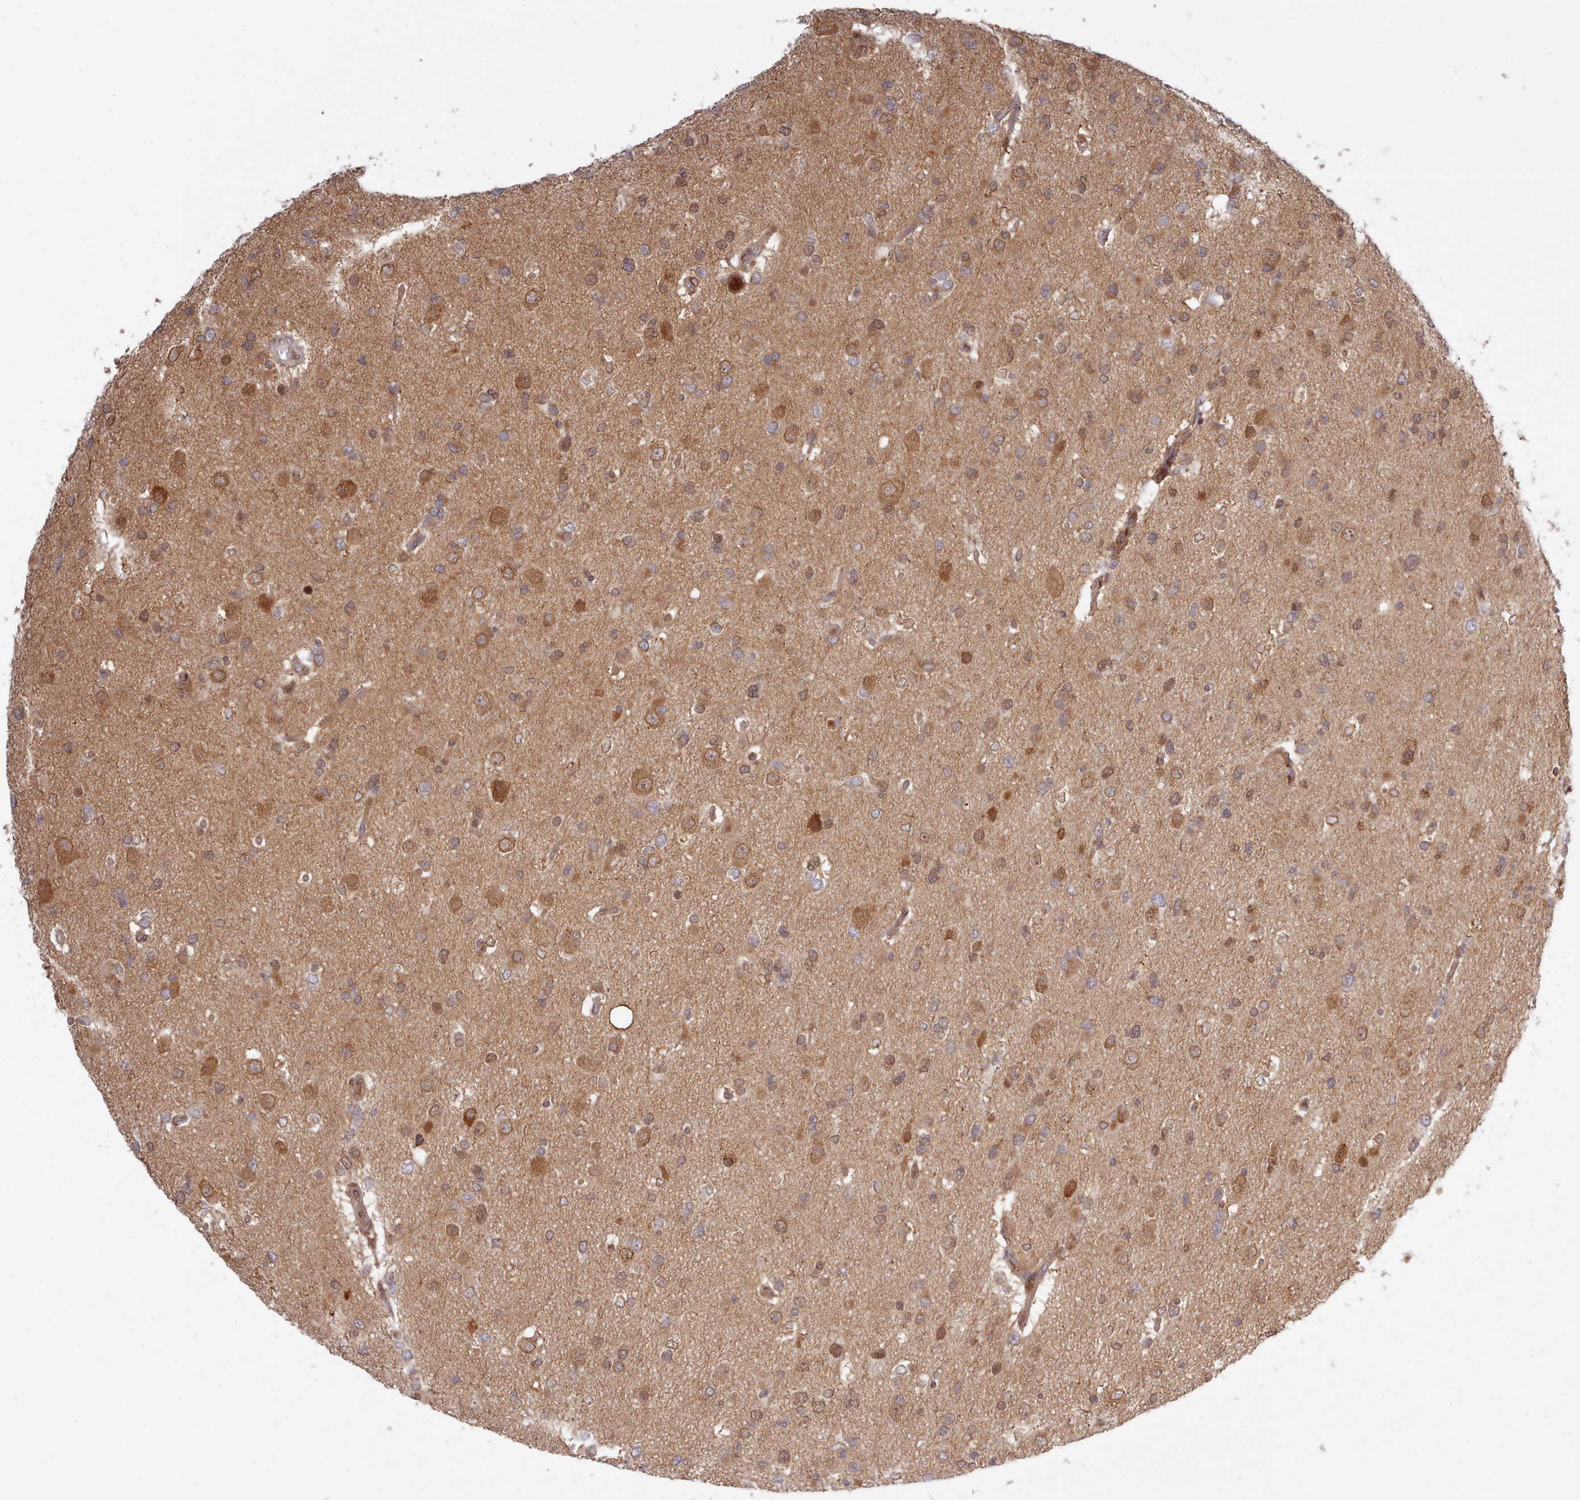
{"staining": {"intensity": "moderate", "quantity": ">75%", "location": "cytoplasmic/membranous,nuclear"}, "tissue": "glioma", "cell_type": "Tumor cells", "image_type": "cancer", "snomed": [{"axis": "morphology", "description": "Glioma, malignant, High grade"}, {"axis": "topography", "description": "Brain"}], "caption": "Malignant glioma (high-grade) tissue shows moderate cytoplasmic/membranous and nuclear positivity in about >75% of tumor cells Immunohistochemistry stains the protein of interest in brown and the nuclei are stained blue.", "gene": "UBE2G1", "patient": {"sex": "male", "age": 53}}